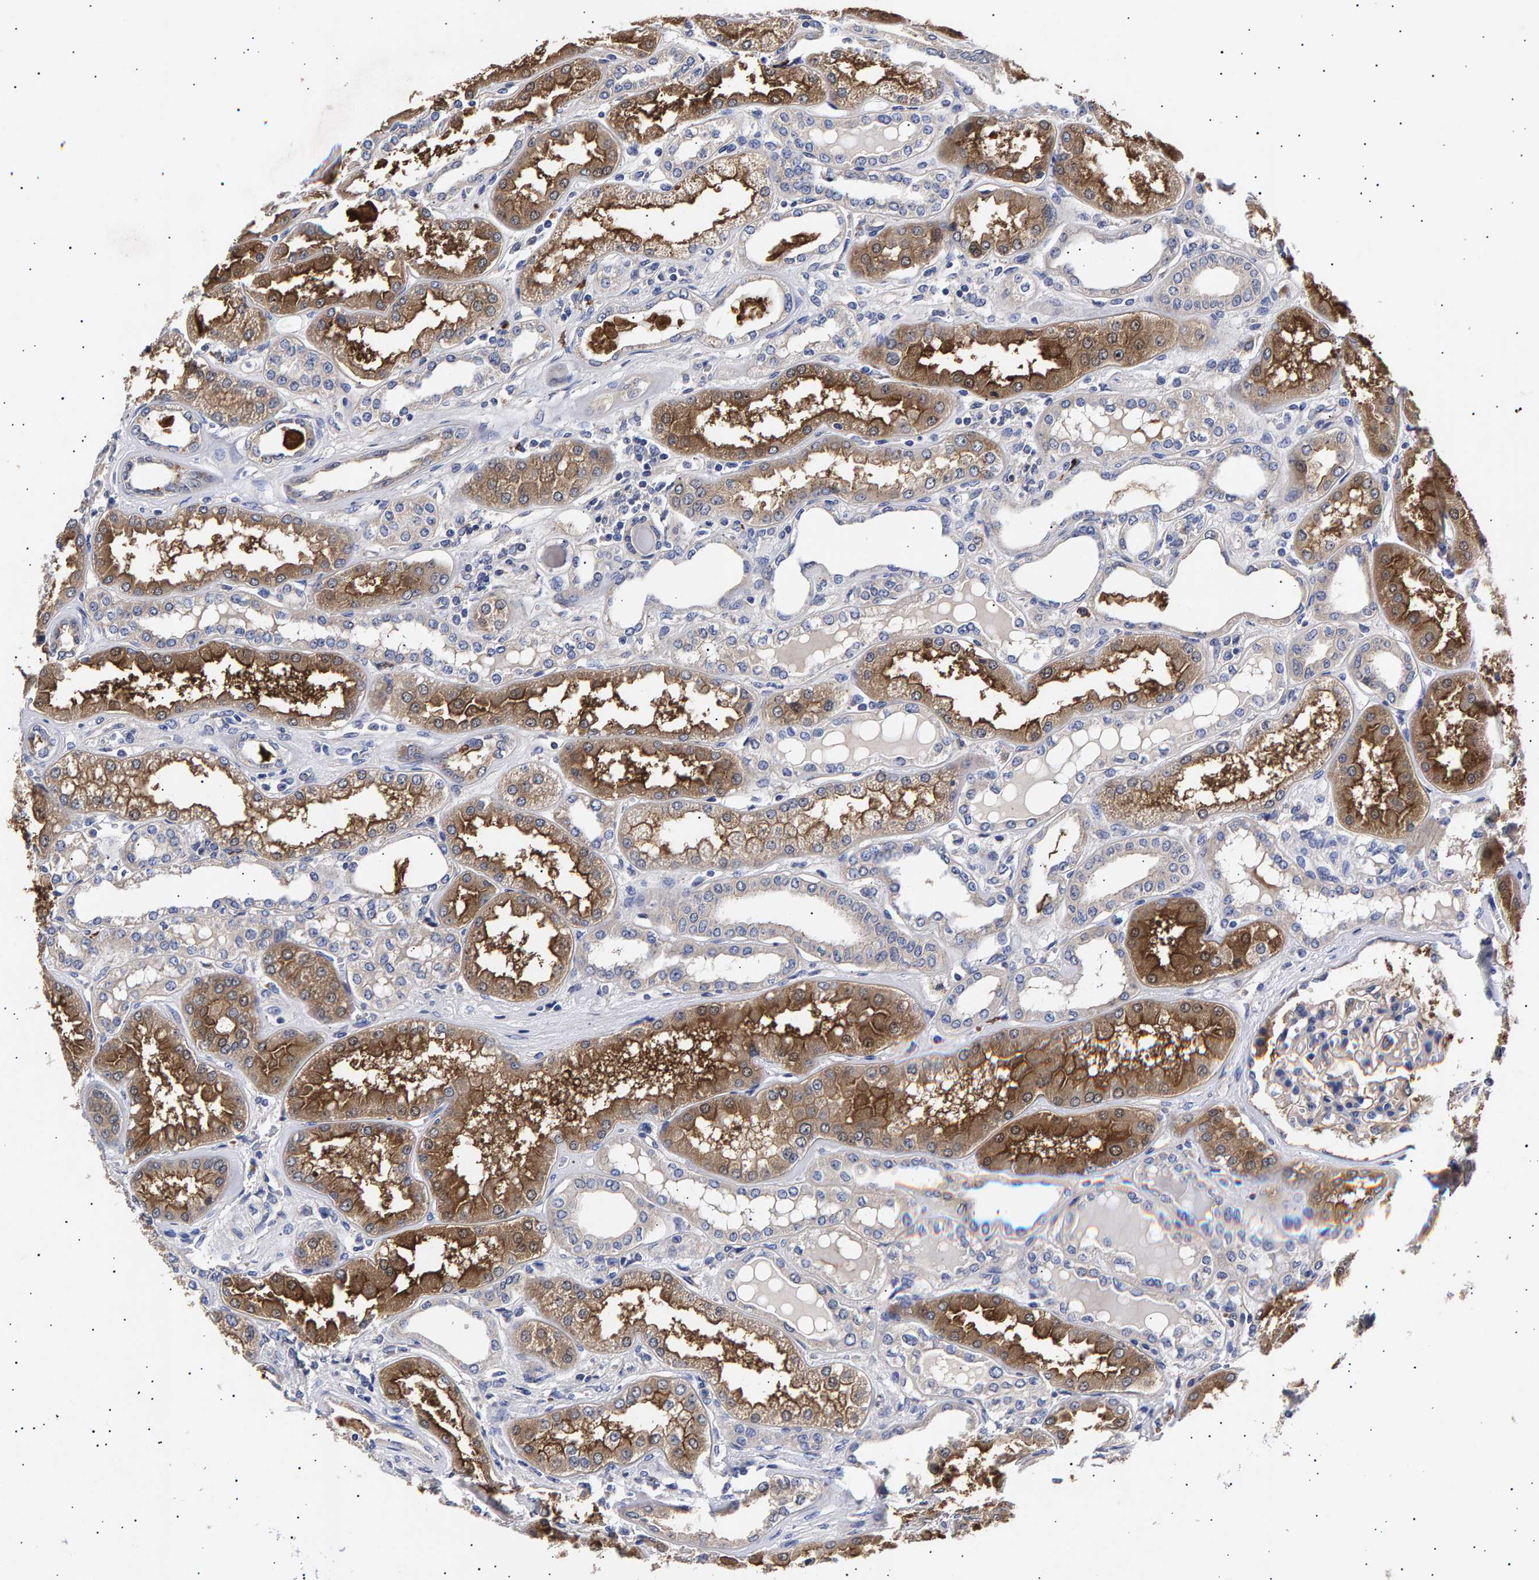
{"staining": {"intensity": "weak", "quantity": "<25%", "location": "cytoplasmic/membranous"}, "tissue": "kidney", "cell_type": "Cells in glomeruli", "image_type": "normal", "snomed": [{"axis": "morphology", "description": "Normal tissue, NOS"}, {"axis": "topography", "description": "Kidney"}], "caption": "Immunohistochemistry (IHC) histopathology image of normal kidney stained for a protein (brown), which shows no positivity in cells in glomeruli. (DAB (3,3'-diaminobenzidine) IHC with hematoxylin counter stain).", "gene": "ANKRD40", "patient": {"sex": "female", "age": 56}}